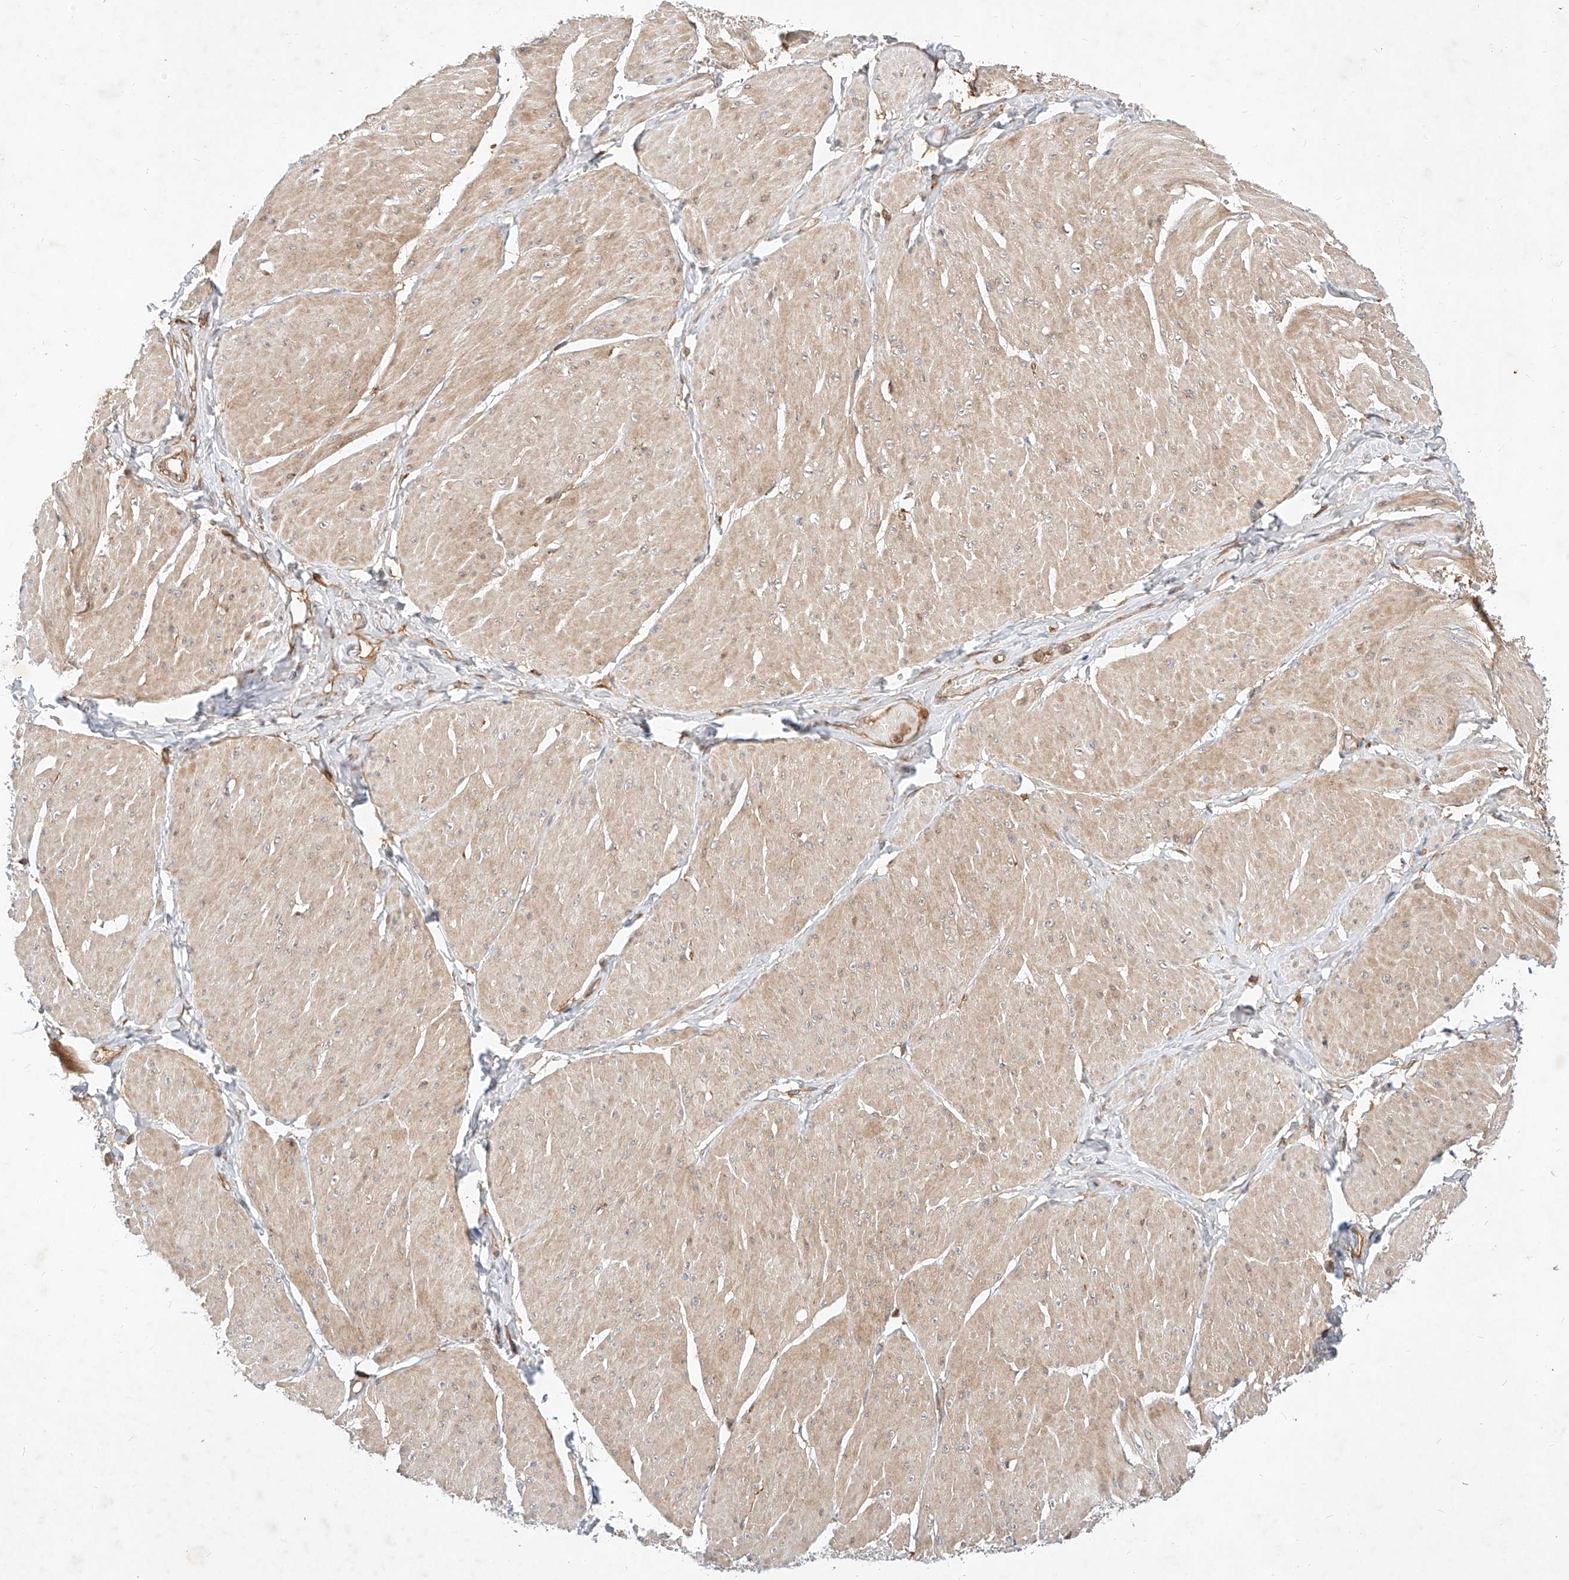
{"staining": {"intensity": "weak", "quantity": ">75%", "location": "cytoplasmic/membranous"}, "tissue": "smooth muscle", "cell_type": "Smooth muscle cells", "image_type": "normal", "snomed": [{"axis": "morphology", "description": "Urothelial carcinoma, High grade"}, {"axis": "topography", "description": "Urinary bladder"}], "caption": "Smooth muscle was stained to show a protein in brown. There is low levels of weak cytoplasmic/membranous staining in about >75% of smooth muscle cells. The protein of interest is shown in brown color, while the nuclei are stained blue.", "gene": "NFAM1", "patient": {"sex": "male", "age": 46}}